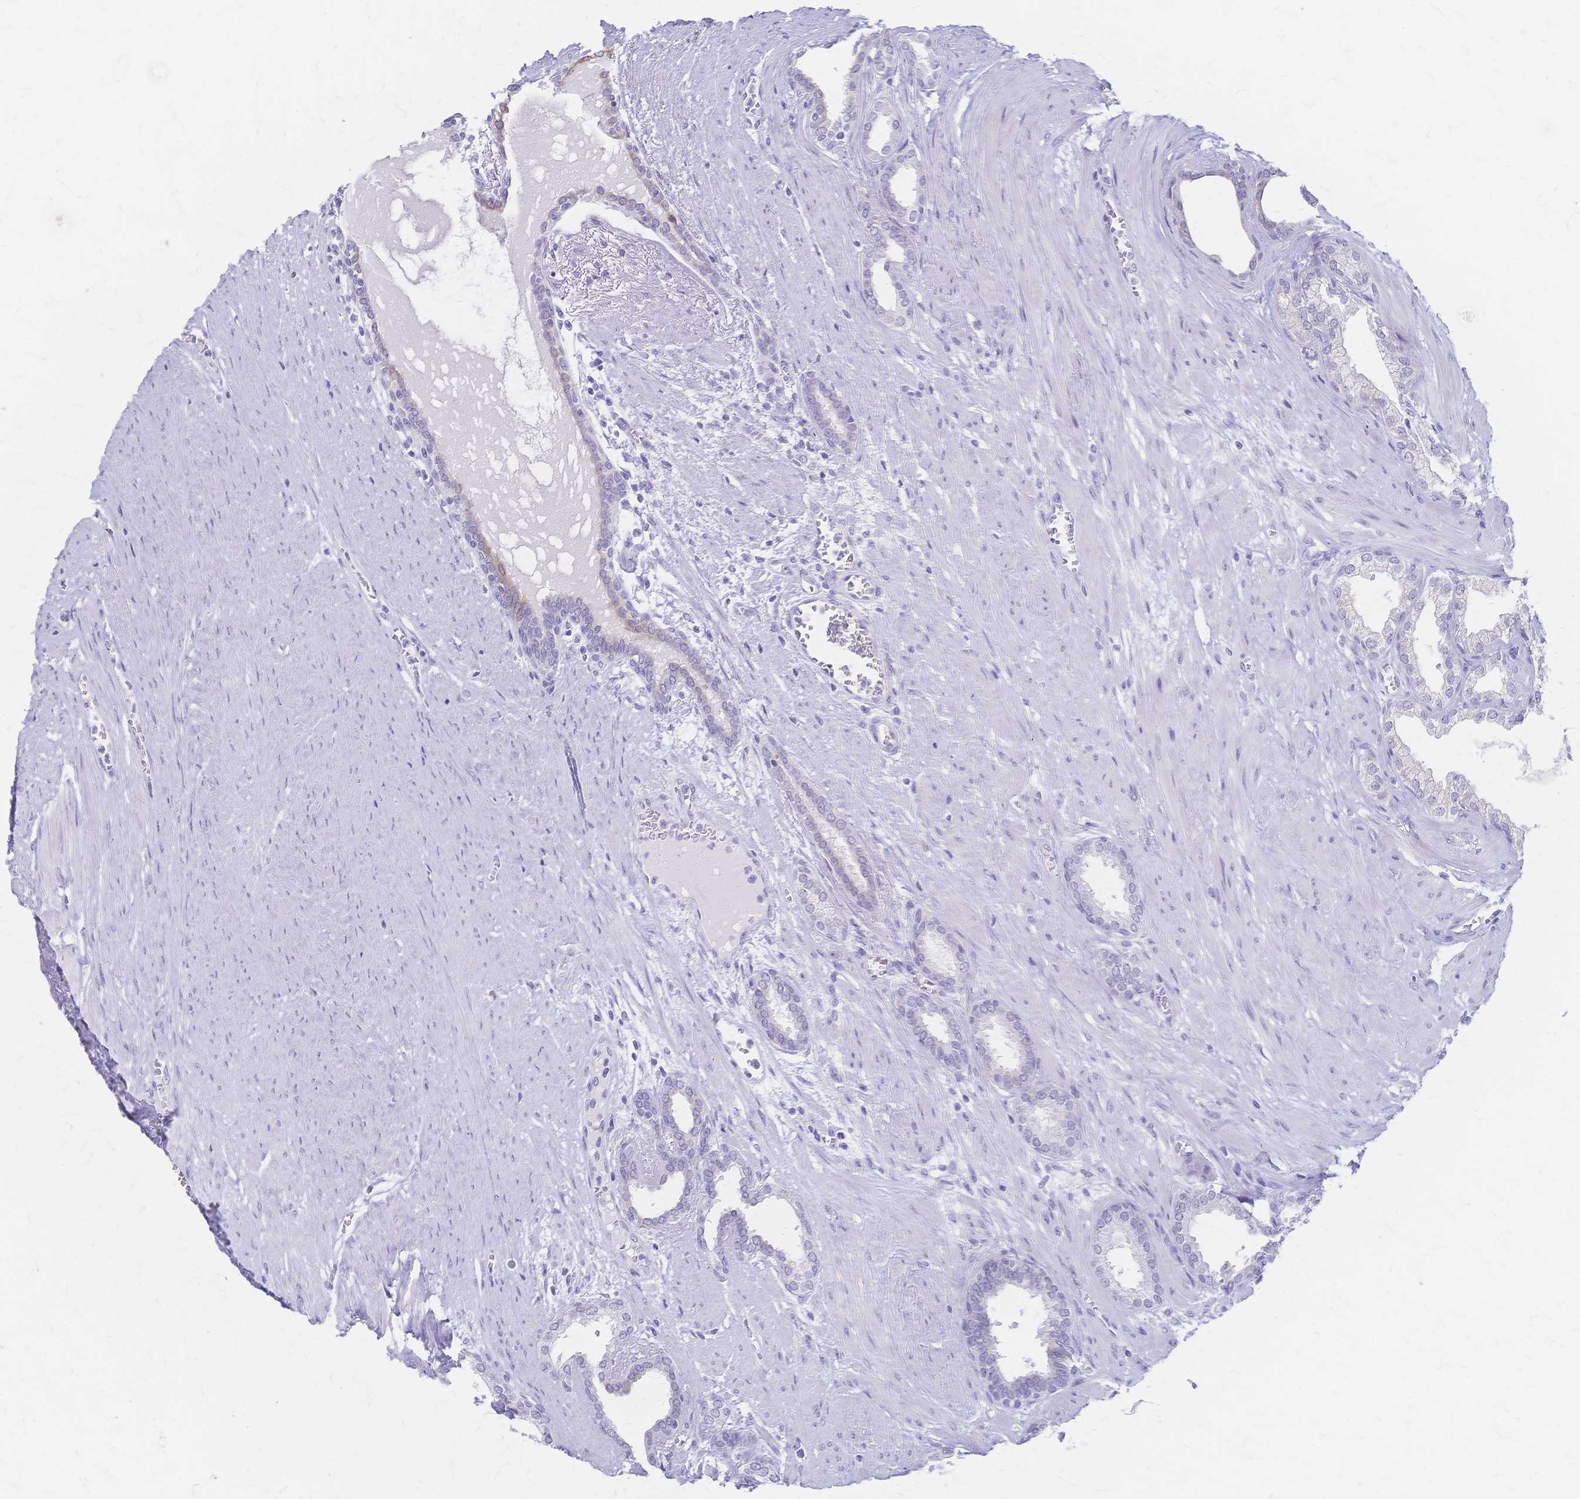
{"staining": {"intensity": "negative", "quantity": "none", "location": "none"}, "tissue": "prostate cancer", "cell_type": "Tumor cells", "image_type": "cancer", "snomed": [{"axis": "morphology", "description": "Adenocarcinoma, High grade"}, {"axis": "topography", "description": "Prostate"}], "caption": "IHC of human prostate cancer displays no staining in tumor cells. (Immunohistochemistry, brightfield microscopy, high magnification).", "gene": "CYB5A", "patient": {"sex": "male", "age": 60}}